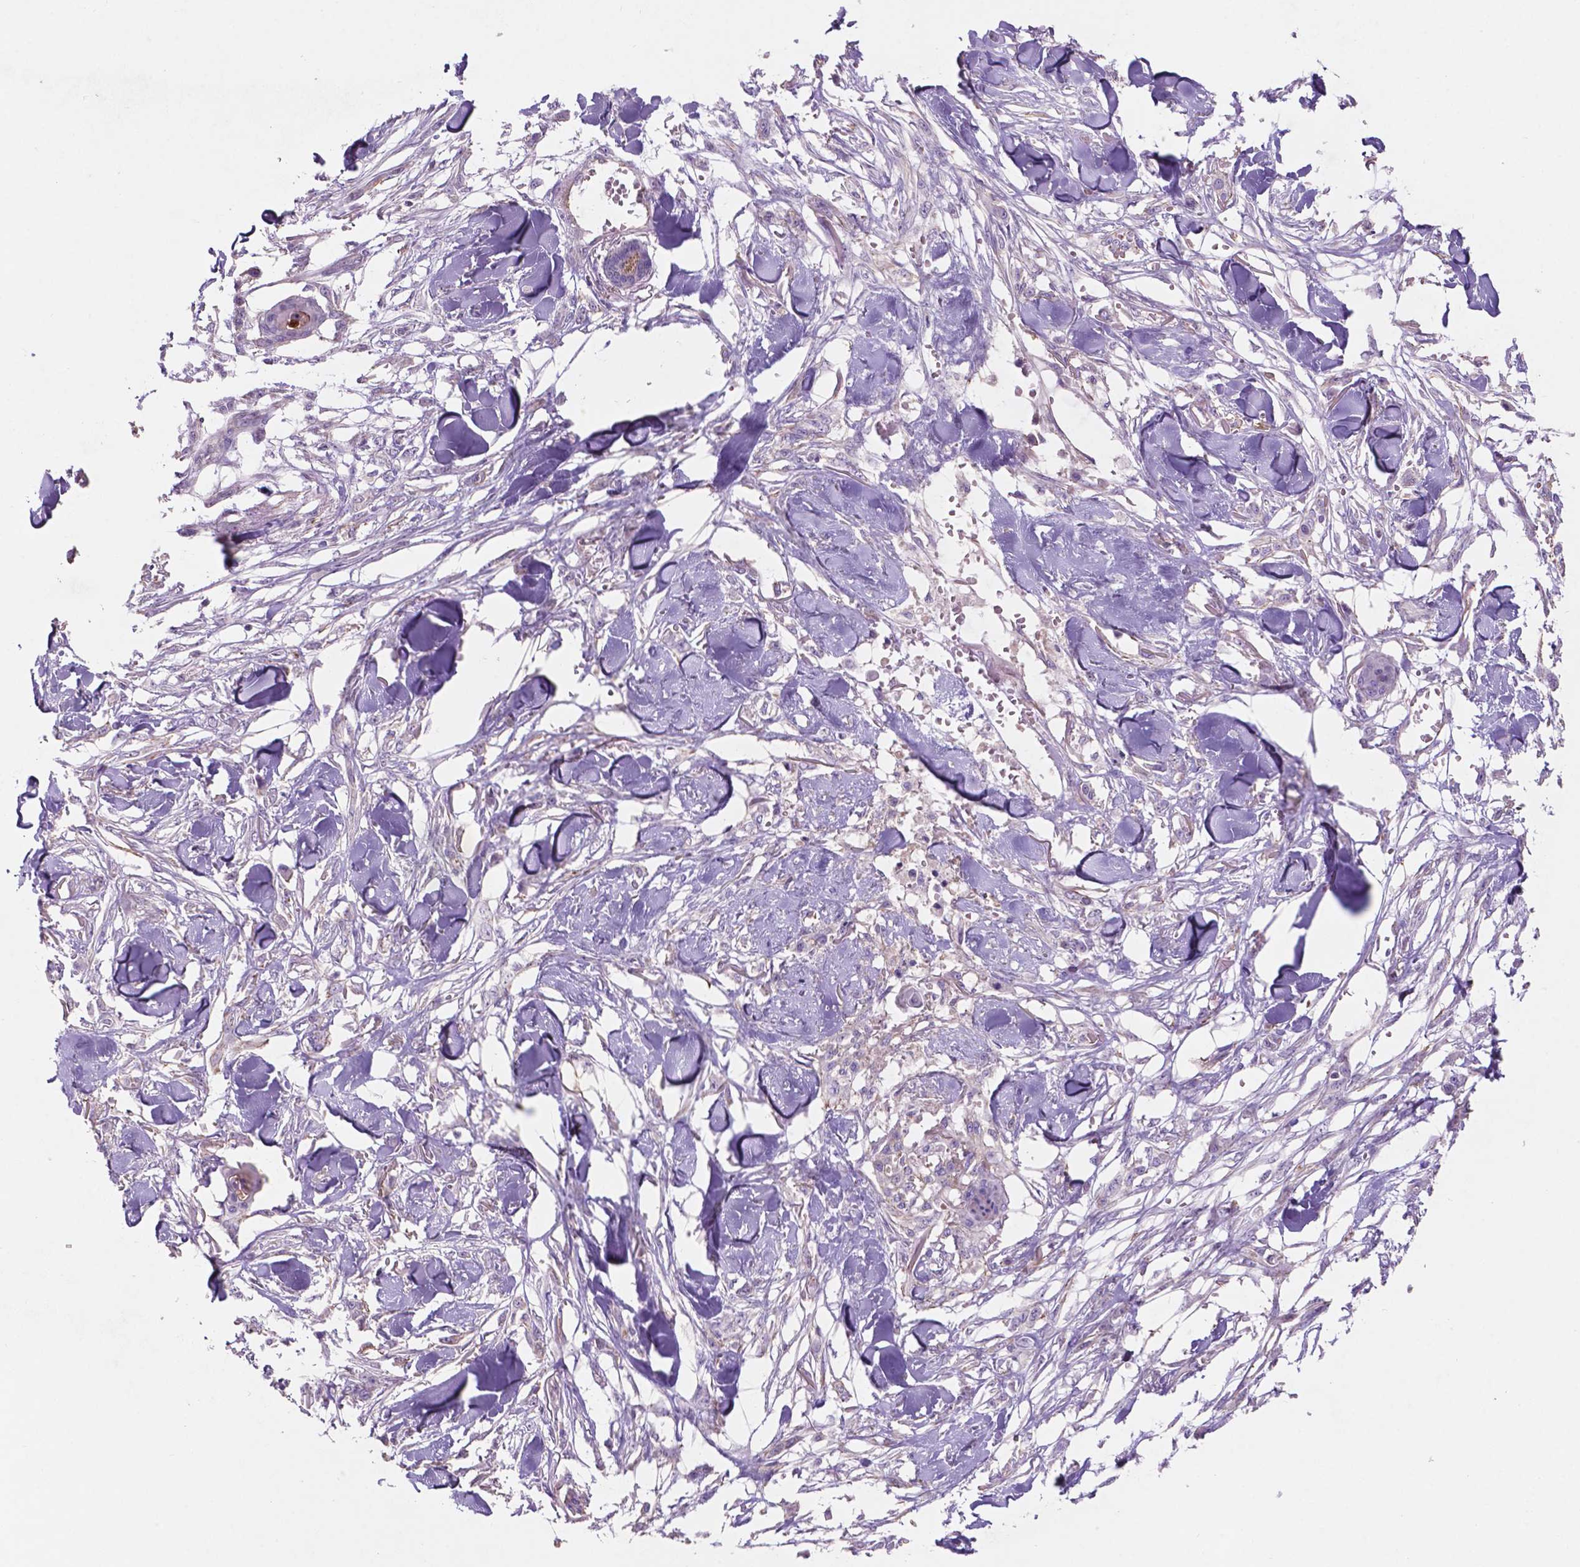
{"staining": {"intensity": "negative", "quantity": "none", "location": "none"}, "tissue": "skin cancer", "cell_type": "Tumor cells", "image_type": "cancer", "snomed": [{"axis": "morphology", "description": "Squamous cell carcinoma, NOS"}, {"axis": "topography", "description": "Skin"}], "caption": "High magnification brightfield microscopy of skin cancer stained with DAB (3,3'-diaminobenzidine) (brown) and counterstained with hematoxylin (blue): tumor cells show no significant staining.", "gene": "ARL5C", "patient": {"sex": "female", "age": 59}}